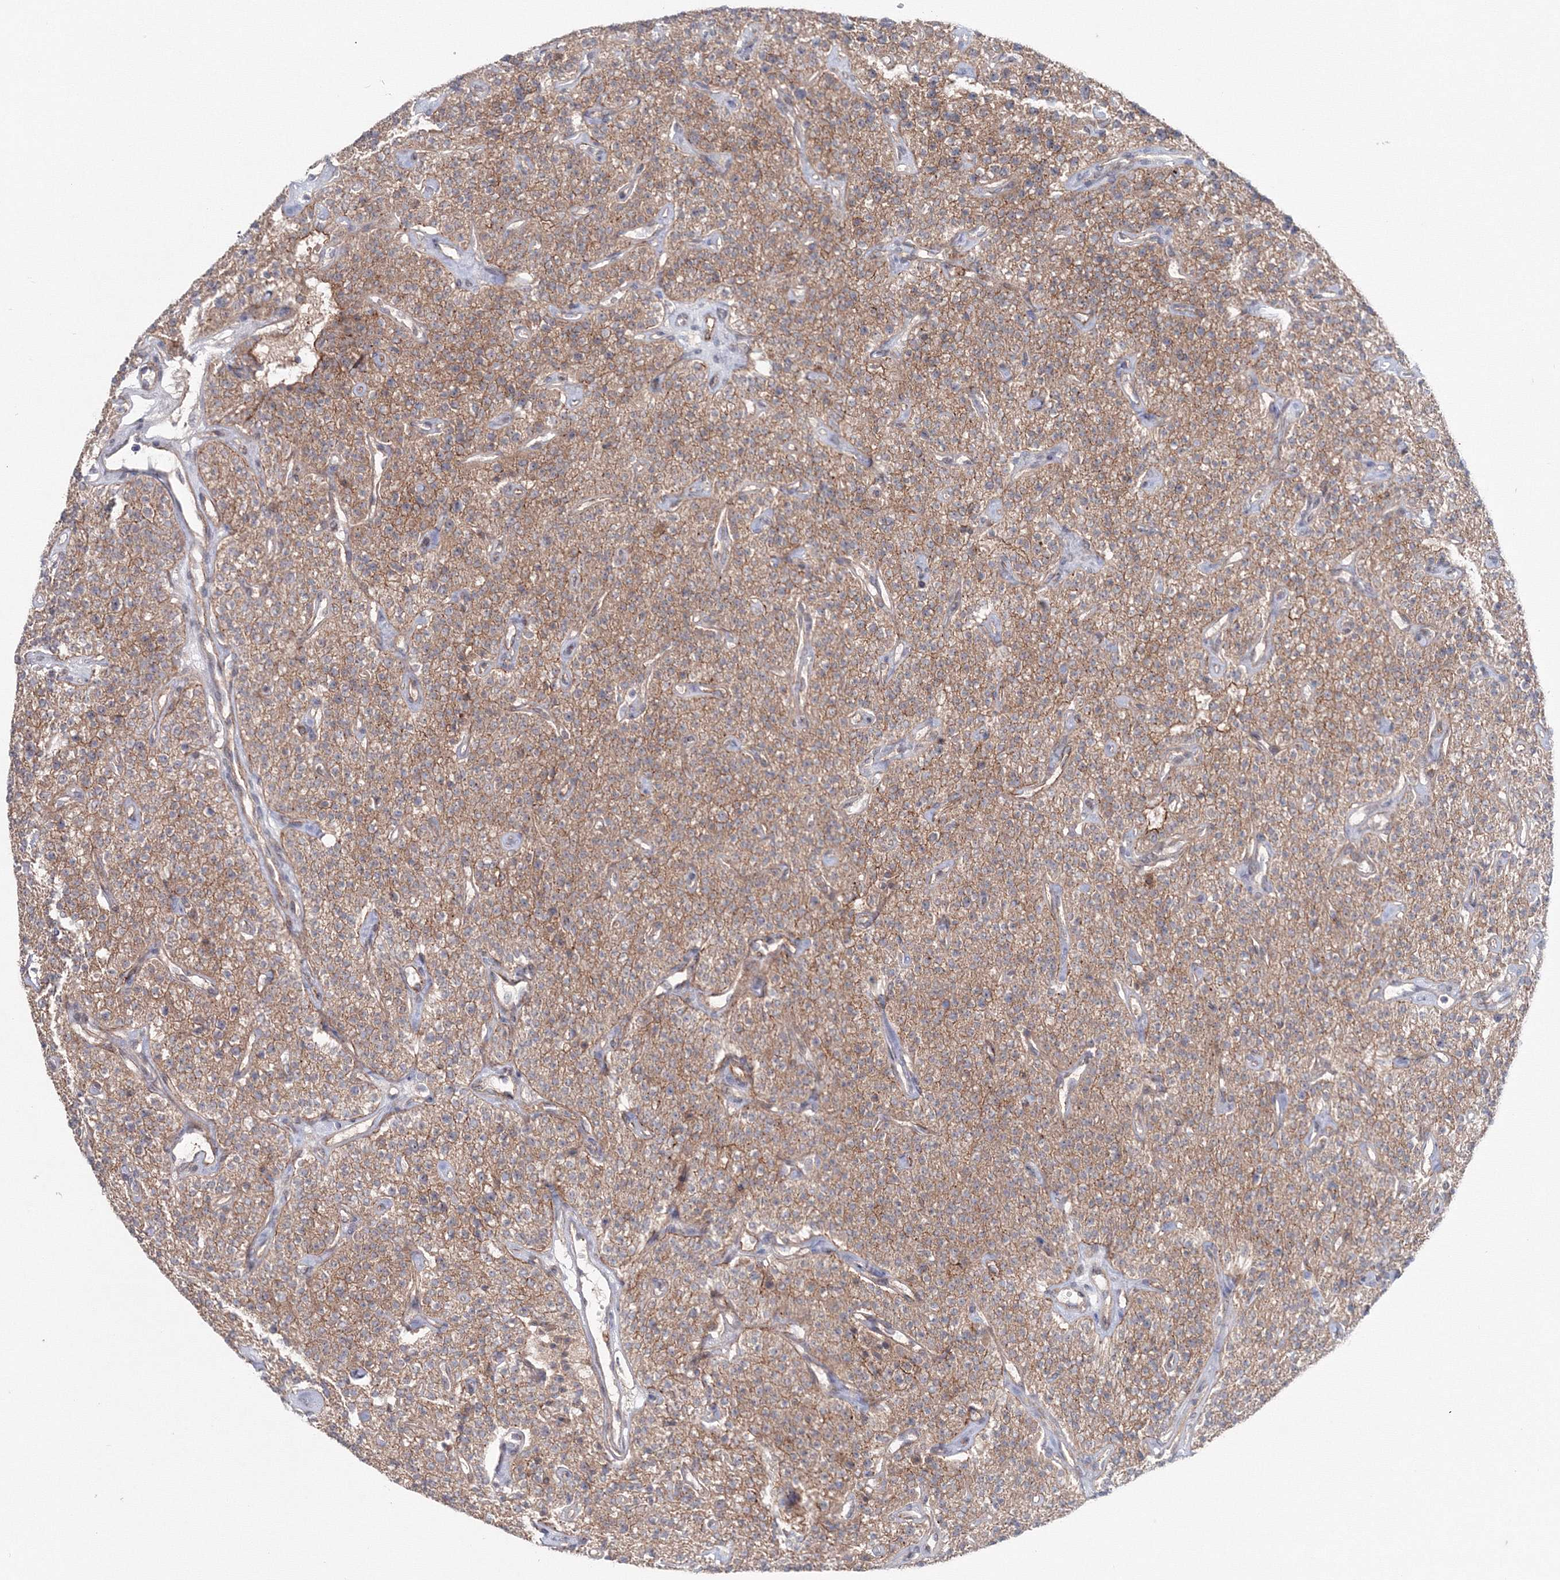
{"staining": {"intensity": "moderate", "quantity": ">75%", "location": "cytoplasmic/membranous"}, "tissue": "parathyroid gland", "cell_type": "Glandular cells", "image_type": "normal", "snomed": [{"axis": "morphology", "description": "Normal tissue, NOS"}, {"axis": "topography", "description": "Parathyroid gland"}], "caption": "Approximately >75% of glandular cells in benign human parathyroid gland demonstrate moderate cytoplasmic/membranous protein positivity as visualized by brown immunohistochemical staining.", "gene": "GGA2", "patient": {"sex": "male", "age": 46}}